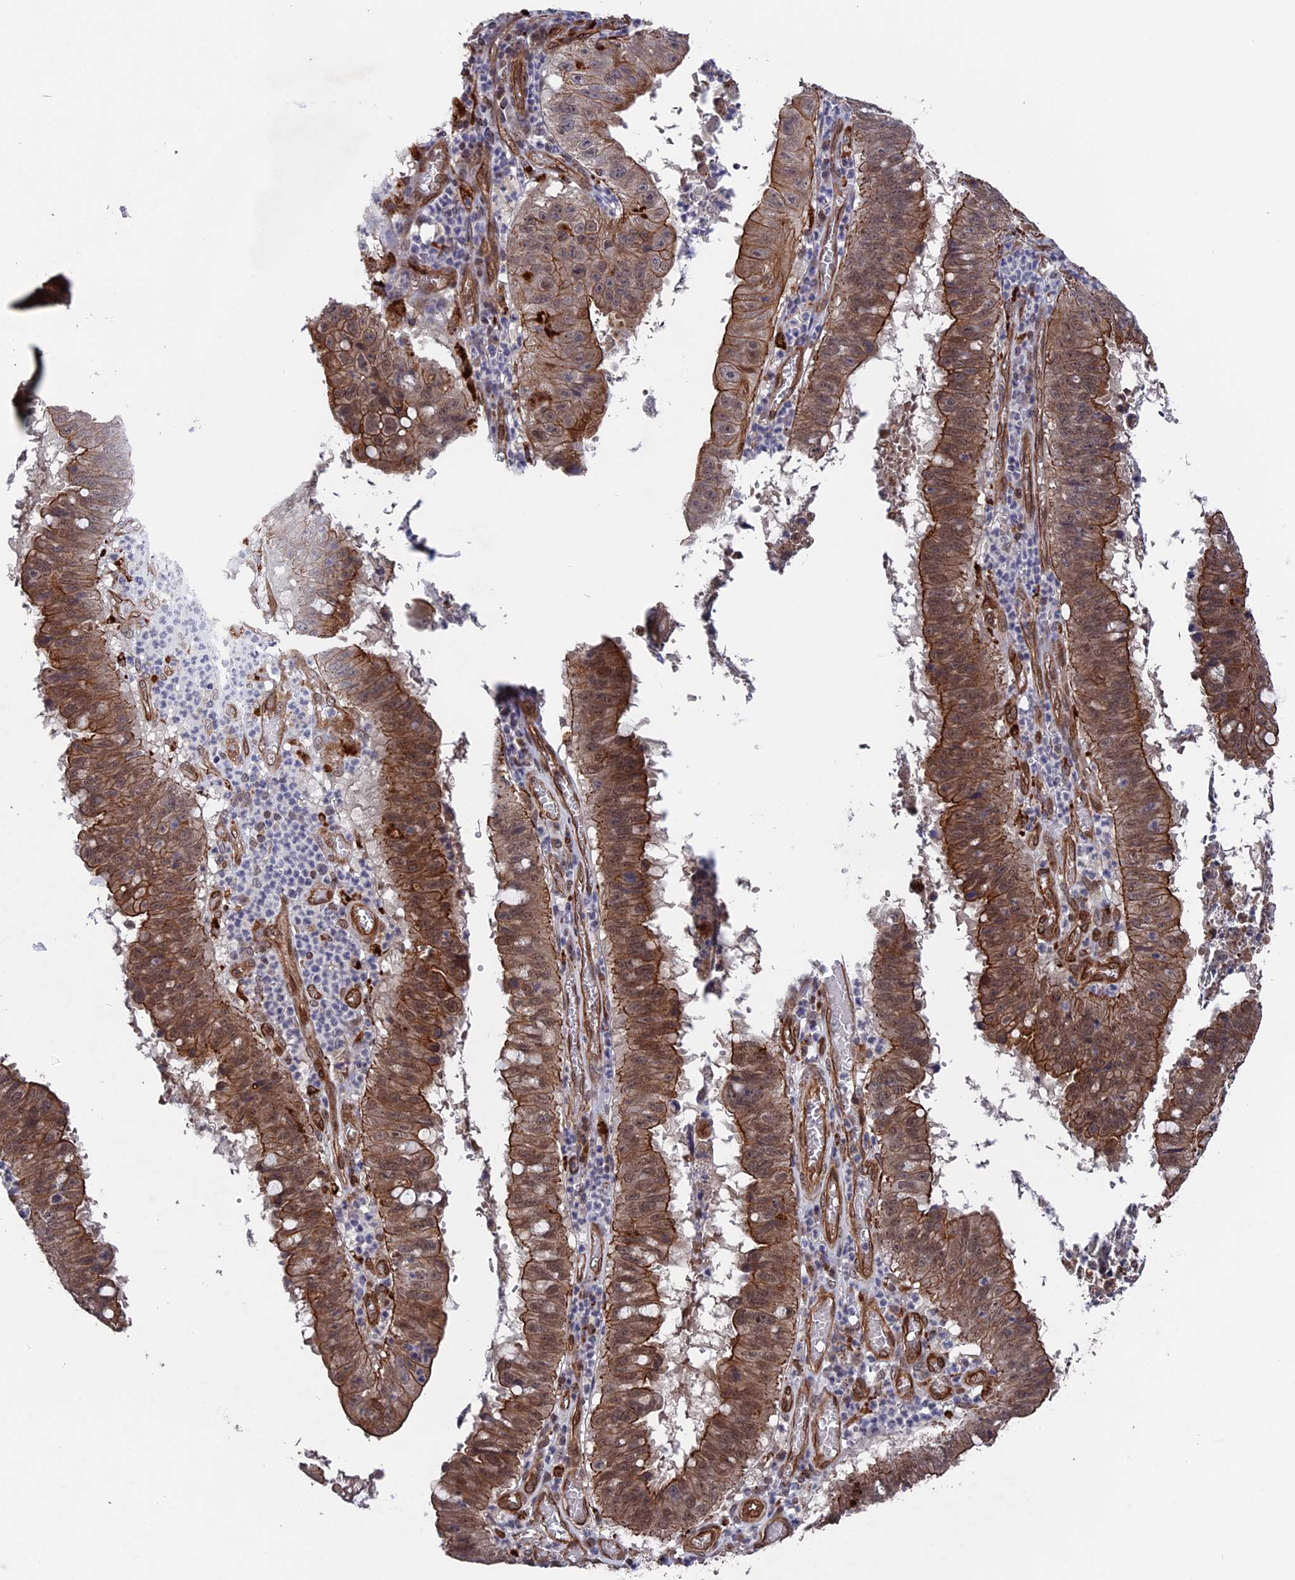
{"staining": {"intensity": "moderate", "quantity": ">75%", "location": "cytoplasmic/membranous,nuclear"}, "tissue": "stomach cancer", "cell_type": "Tumor cells", "image_type": "cancer", "snomed": [{"axis": "morphology", "description": "Adenocarcinoma, NOS"}, {"axis": "topography", "description": "Stomach"}], "caption": "The immunohistochemical stain shows moderate cytoplasmic/membranous and nuclear staining in tumor cells of stomach adenocarcinoma tissue. The protein is shown in brown color, while the nuclei are stained blue.", "gene": "NOSIP", "patient": {"sex": "male", "age": 59}}